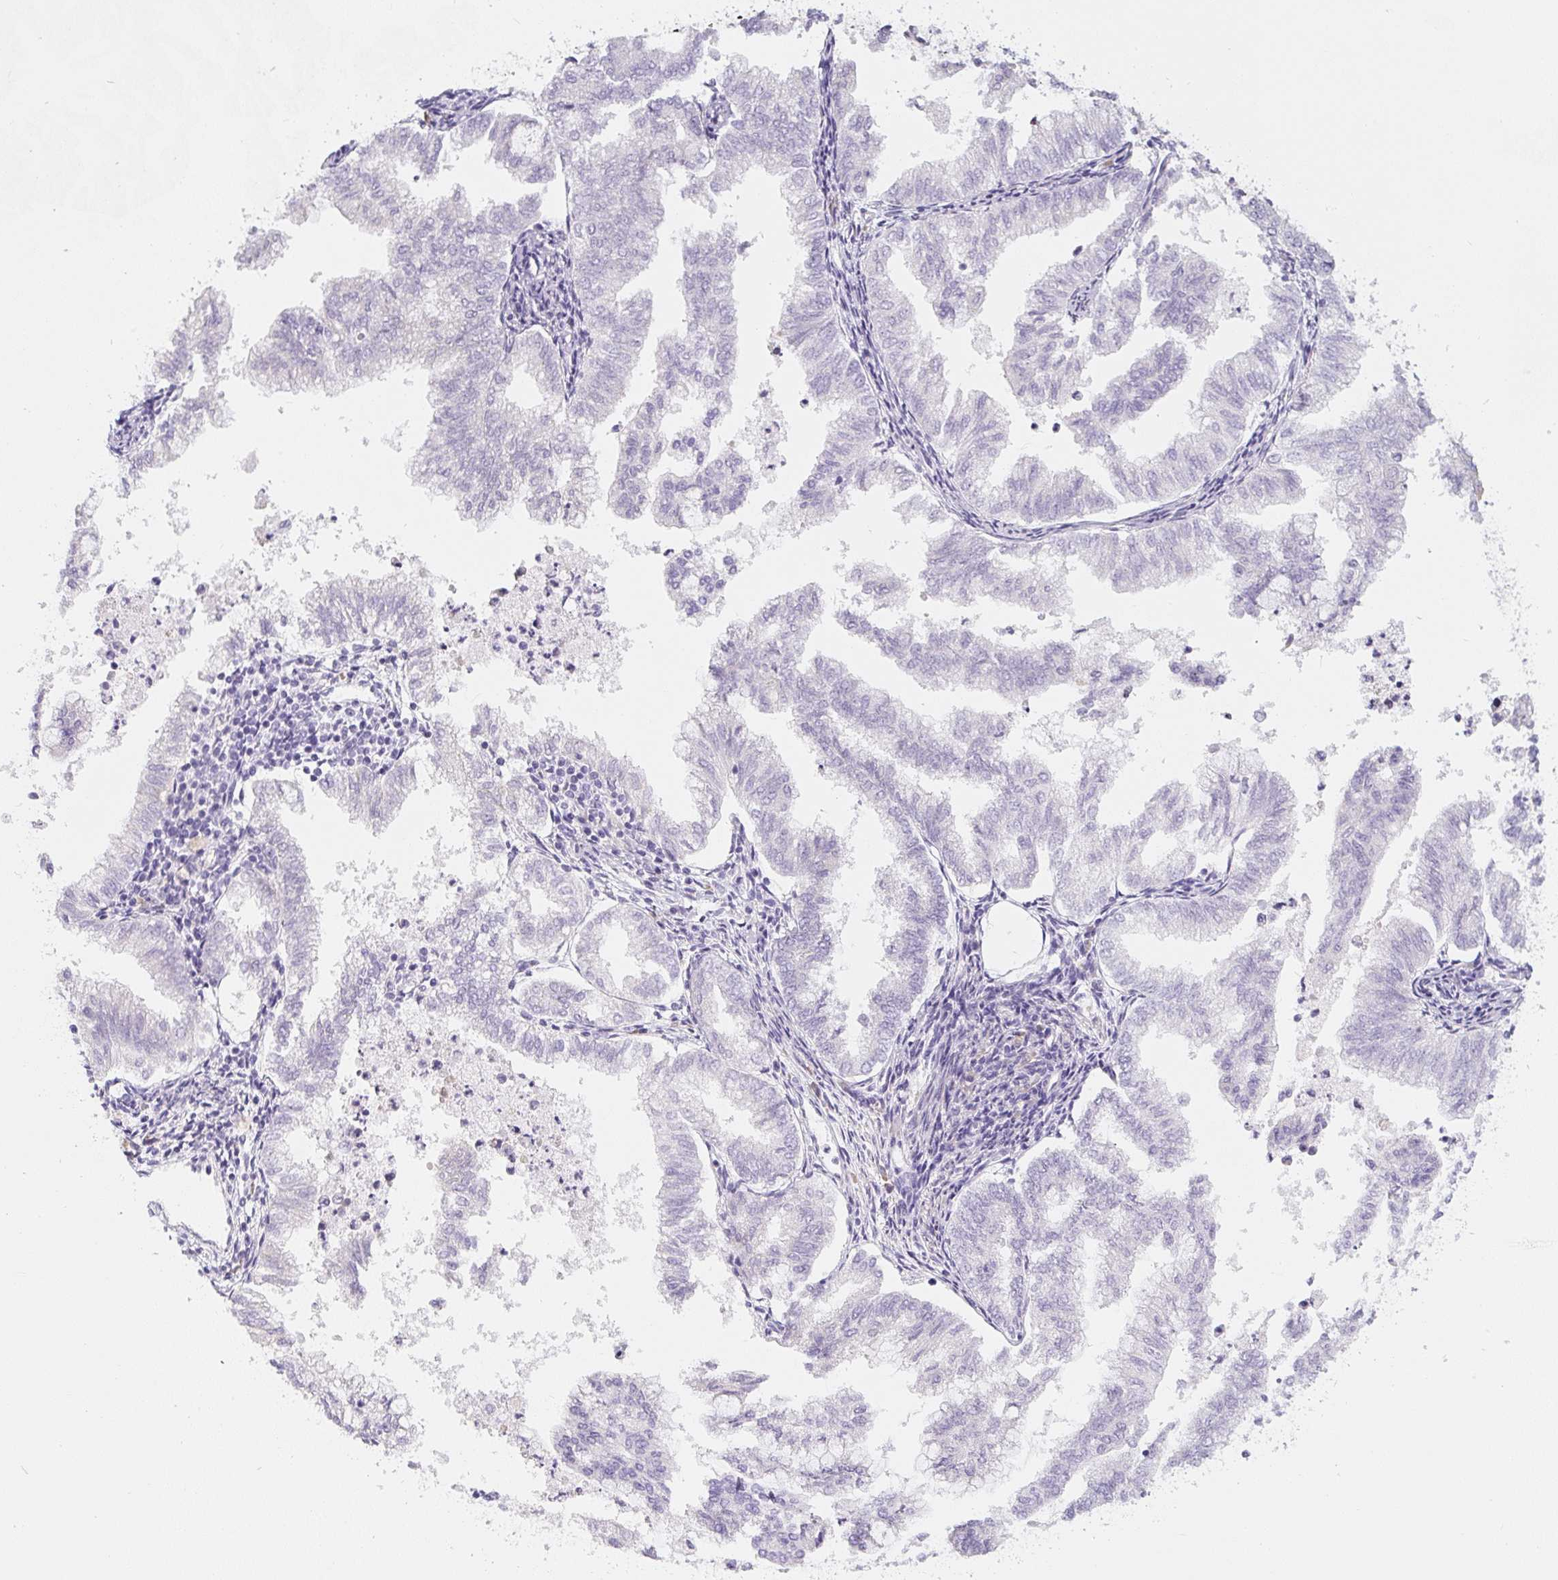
{"staining": {"intensity": "weak", "quantity": "<25%", "location": "cytoplasmic/membranous"}, "tissue": "endometrial cancer", "cell_type": "Tumor cells", "image_type": "cancer", "snomed": [{"axis": "morphology", "description": "Necrosis, NOS"}, {"axis": "morphology", "description": "Adenocarcinoma, NOS"}, {"axis": "topography", "description": "Endometrium"}], "caption": "Photomicrograph shows no significant protein expression in tumor cells of adenocarcinoma (endometrial). (DAB immunohistochemistry (IHC), high magnification).", "gene": "PWWP3B", "patient": {"sex": "female", "age": 79}}